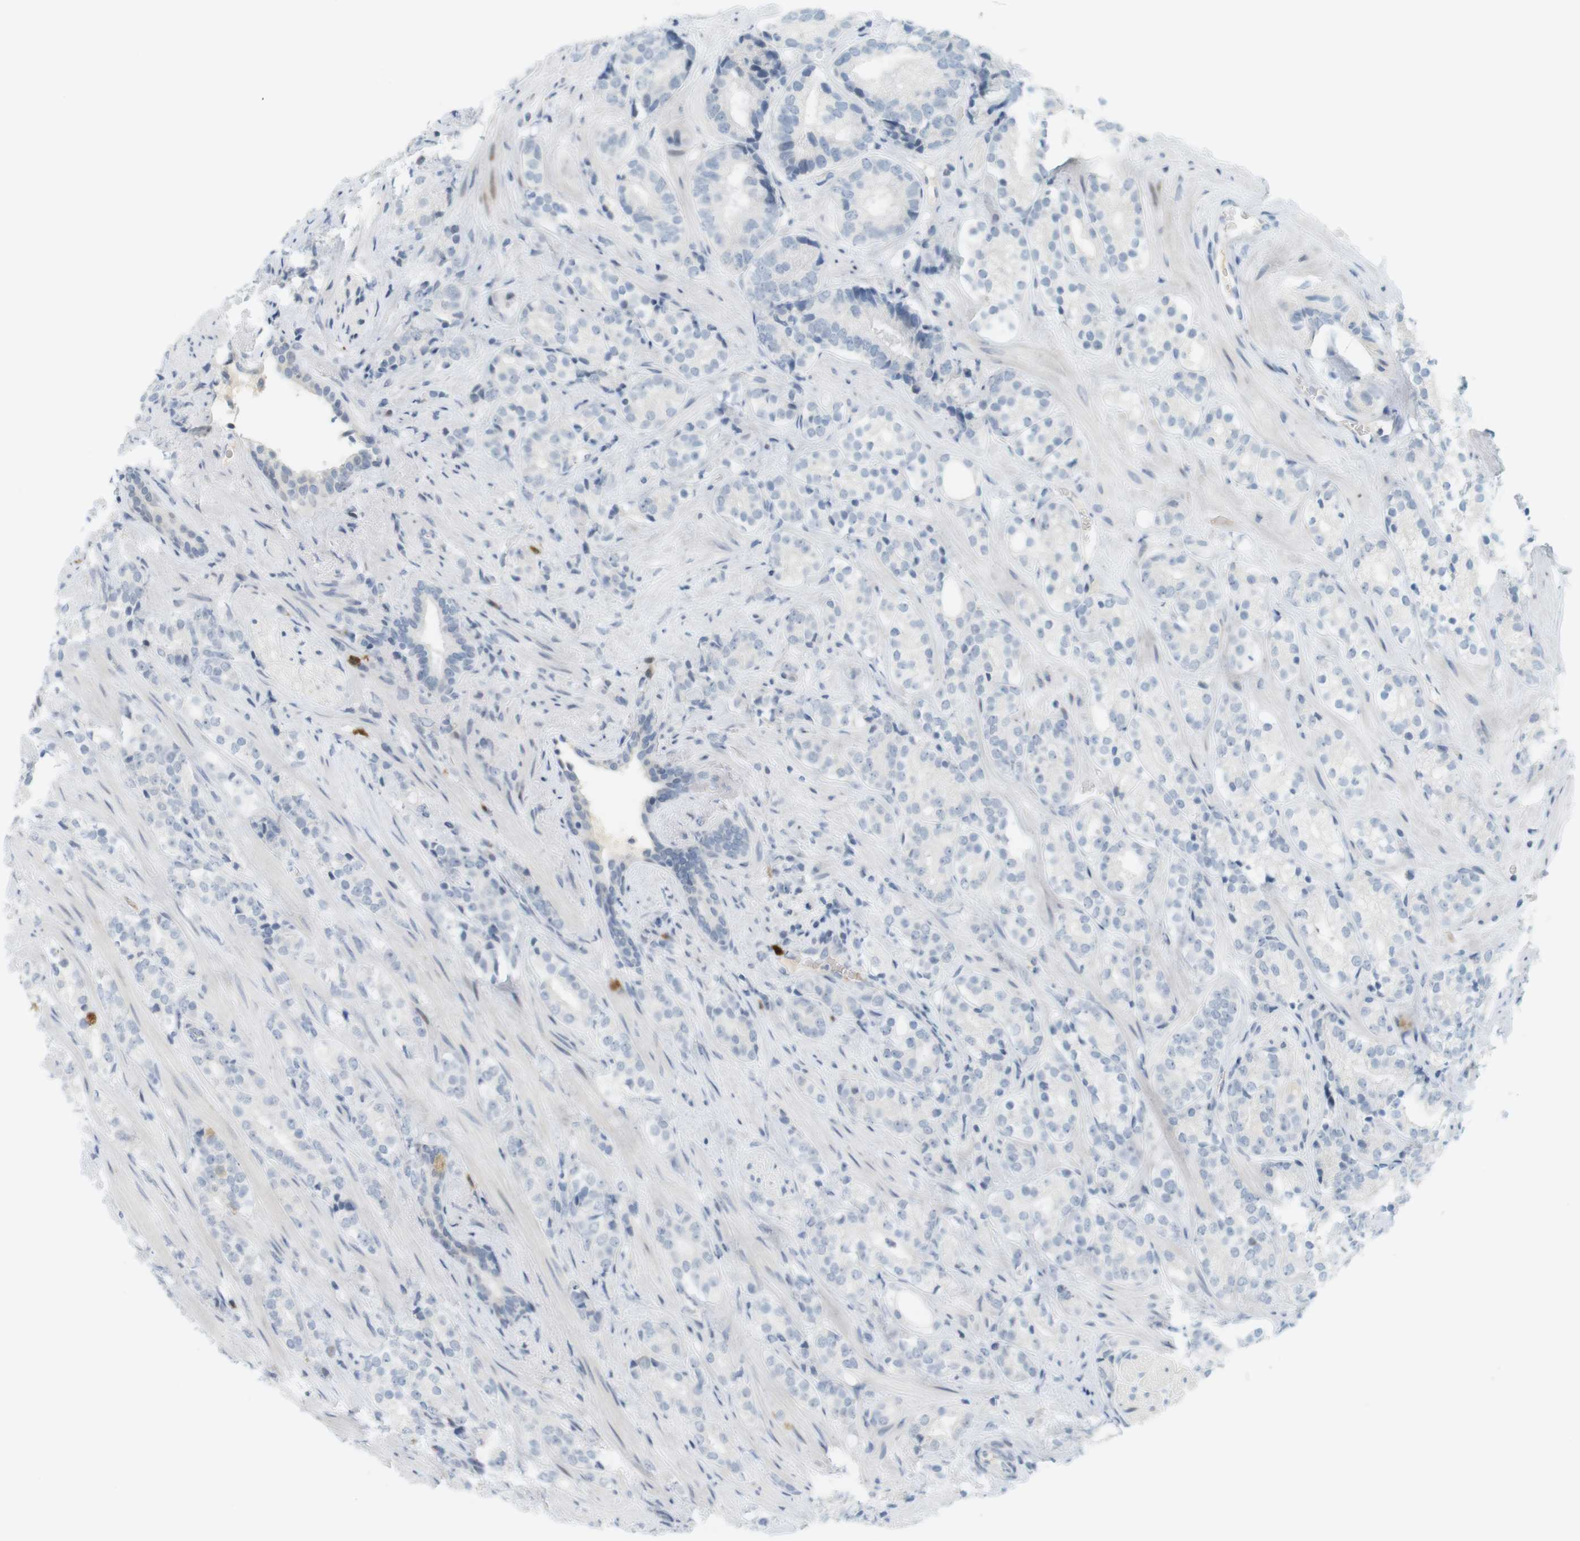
{"staining": {"intensity": "negative", "quantity": "none", "location": "none"}, "tissue": "prostate cancer", "cell_type": "Tumor cells", "image_type": "cancer", "snomed": [{"axis": "morphology", "description": "Adenocarcinoma, High grade"}, {"axis": "topography", "description": "Prostate"}], "caption": "The immunohistochemistry (IHC) photomicrograph has no significant staining in tumor cells of prostate cancer (high-grade adenocarcinoma) tissue. The staining was performed using DAB to visualize the protein expression in brown, while the nuclei were stained in blue with hematoxylin (Magnification: 20x).", "gene": "DMC1", "patient": {"sex": "male", "age": 71}}